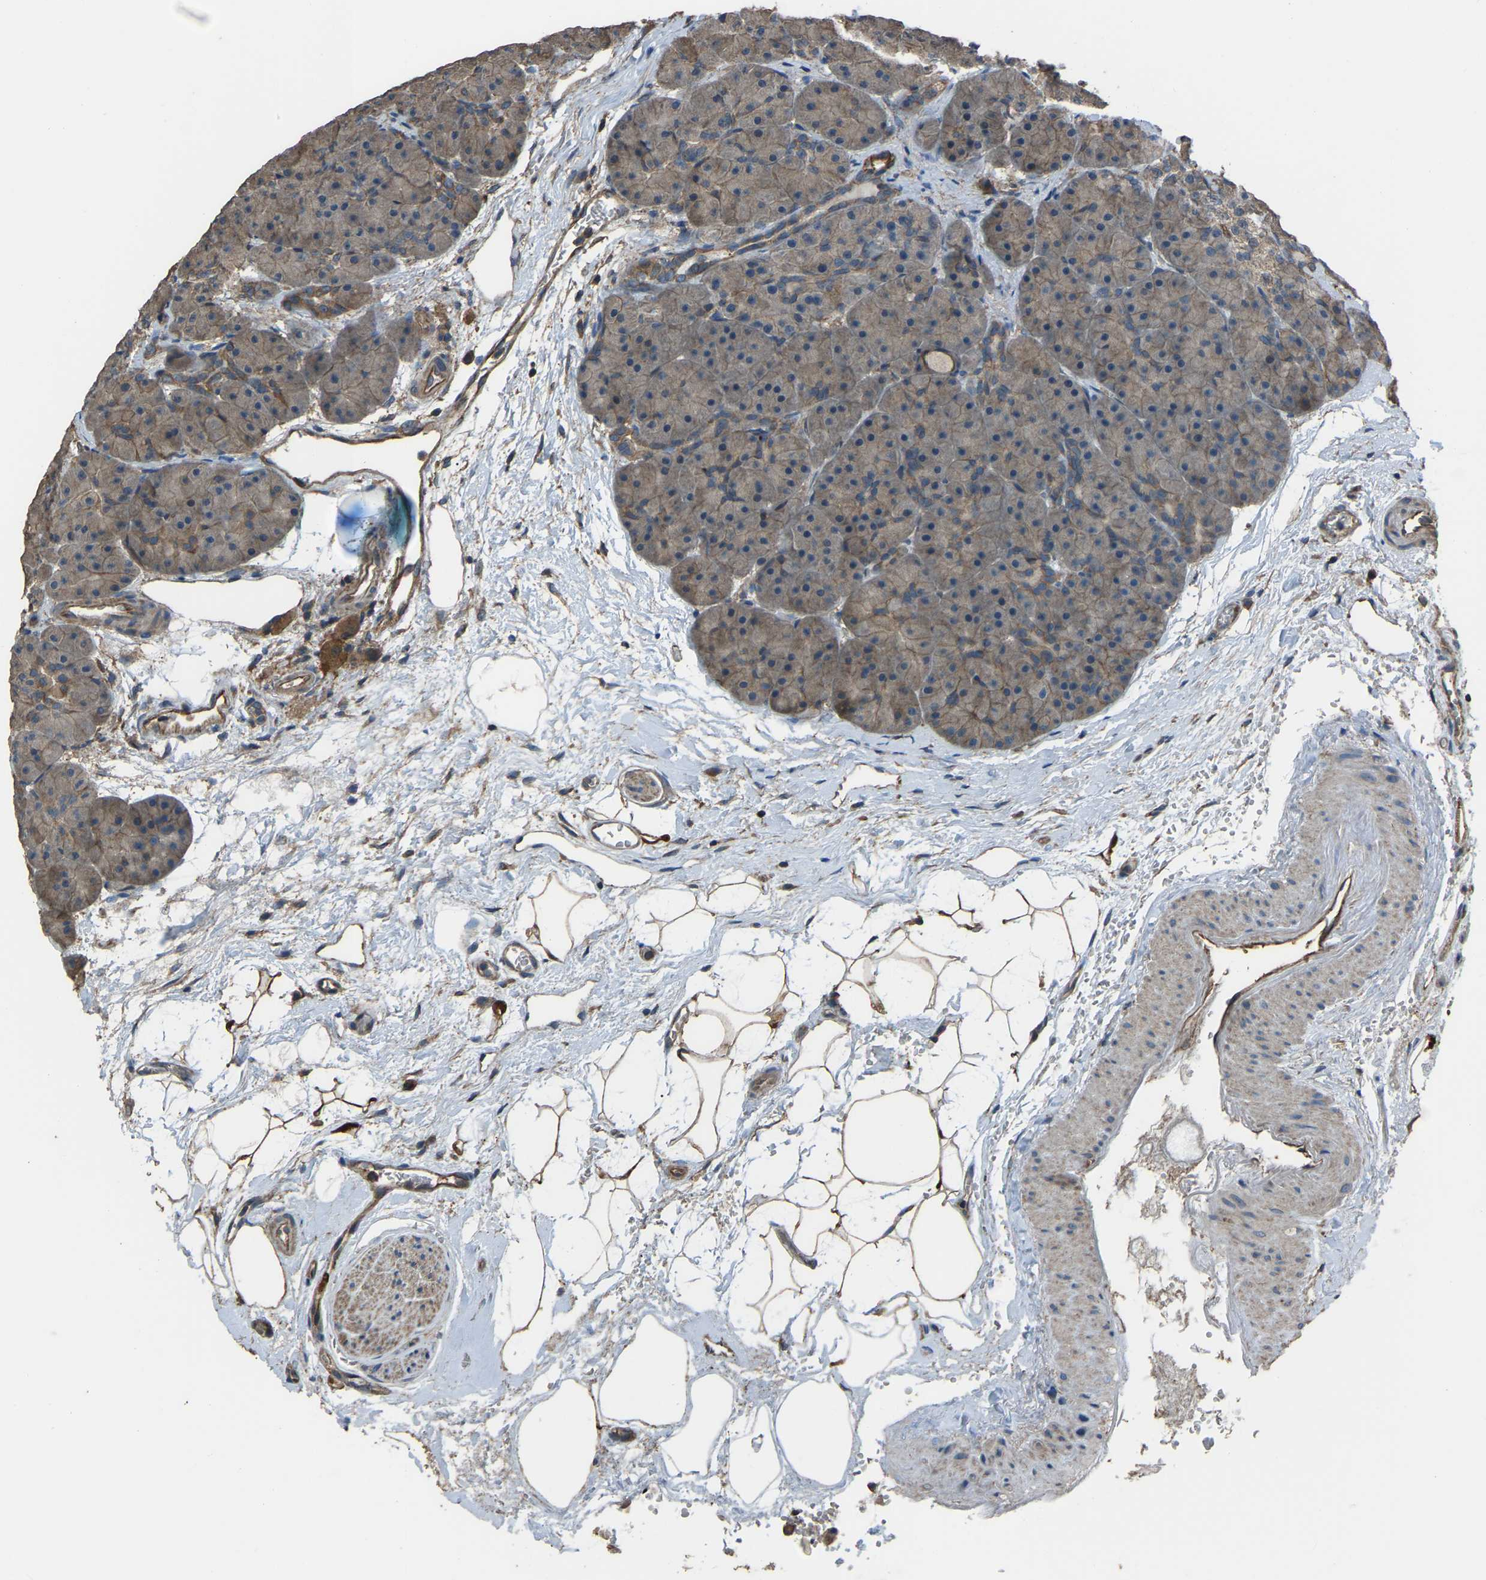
{"staining": {"intensity": "weak", "quantity": ">75%", "location": "cytoplasmic/membranous"}, "tissue": "pancreas", "cell_type": "Exocrine glandular cells", "image_type": "normal", "snomed": [{"axis": "morphology", "description": "Normal tissue, NOS"}, {"axis": "topography", "description": "Pancreas"}], "caption": "Normal pancreas displays weak cytoplasmic/membranous staining in about >75% of exocrine glandular cells, visualized by immunohistochemistry. Immunohistochemistry (ihc) stains the protein in brown and the nuclei are stained blue.", "gene": "SLC4A2", "patient": {"sex": "male", "age": 66}}